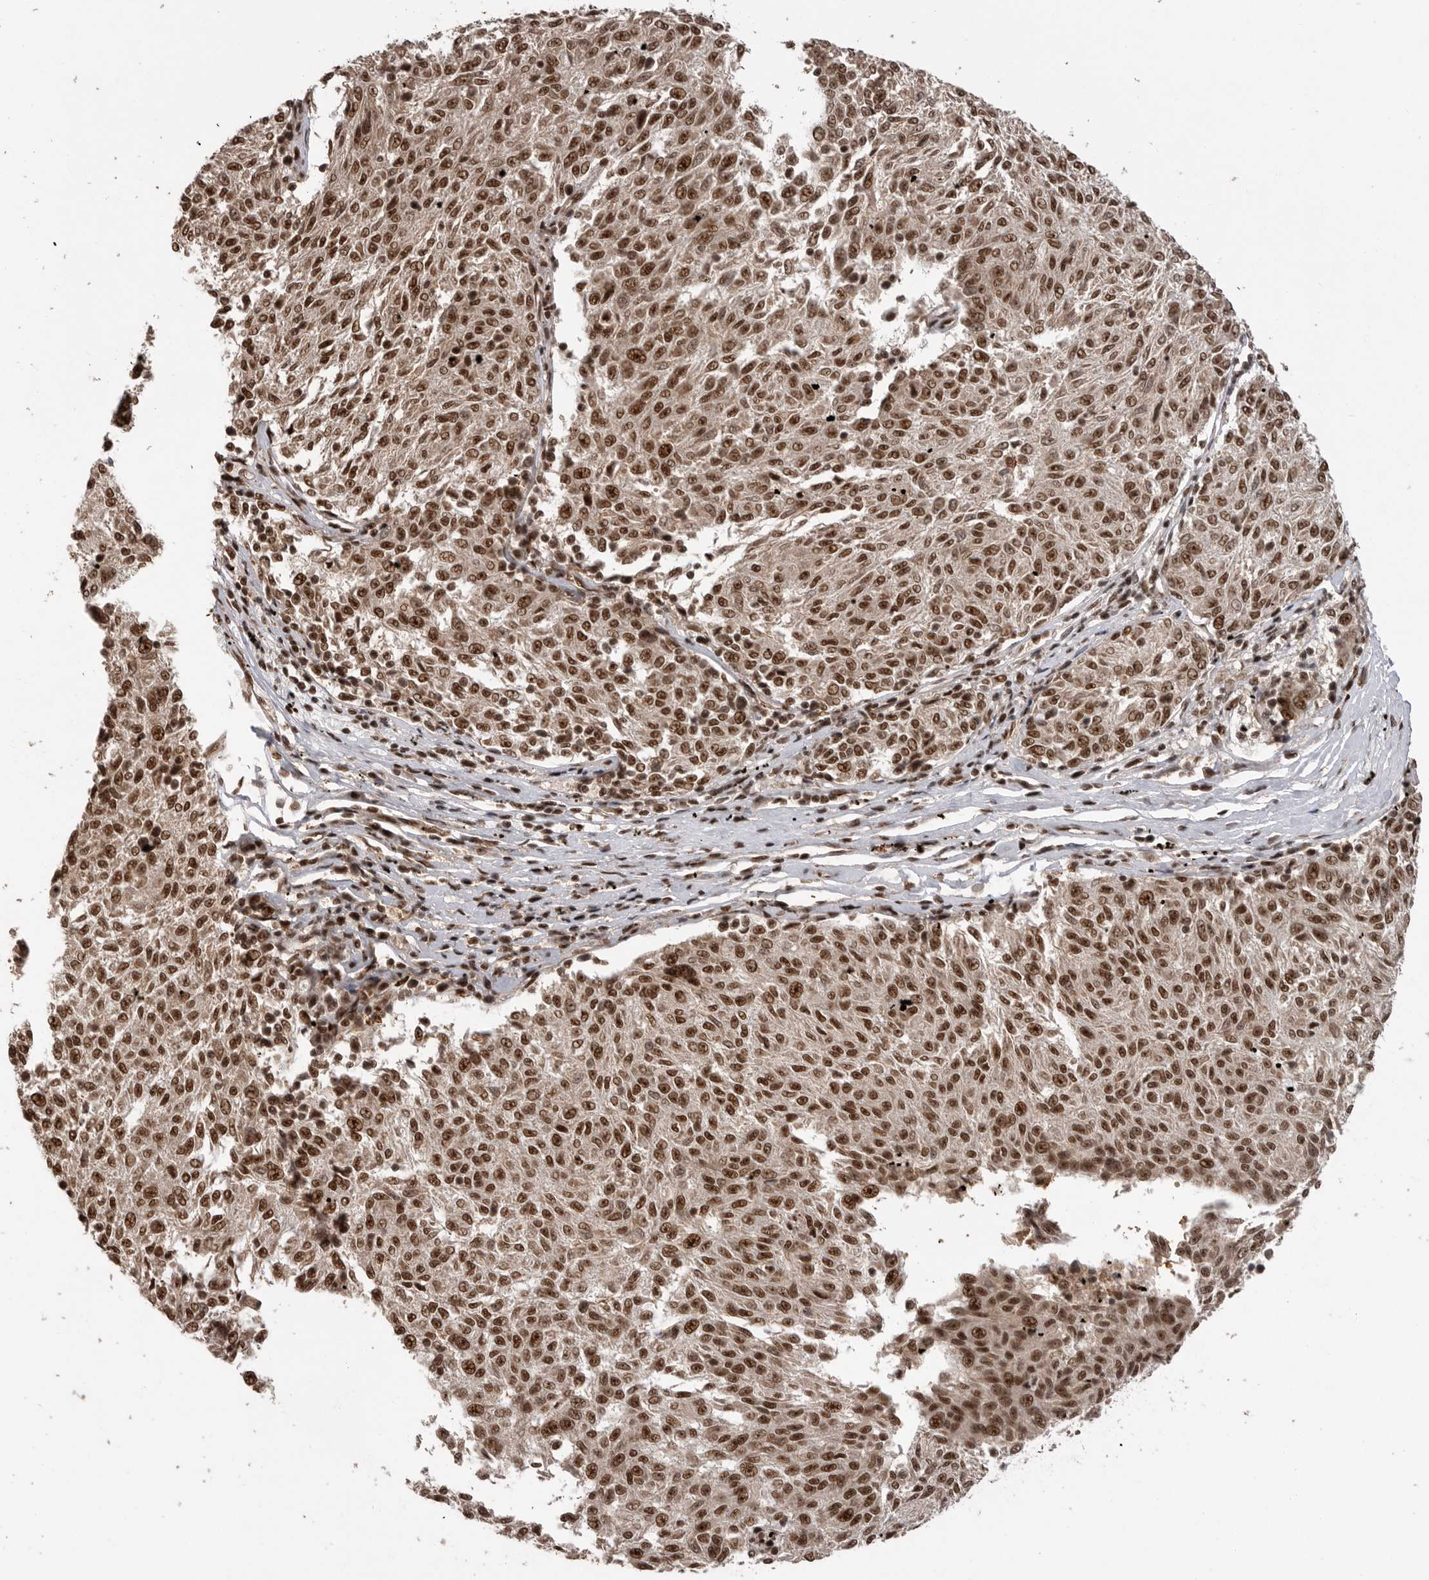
{"staining": {"intensity": "moderate", "quantity": ">75%", "location": "nuclear"}, "tissue": "melanoma", "cell_type": "Tumor cells", "image_type": "cancer", "snomed": [{"axis": "morphology", "description": "Malignant melanoma, NOS"}, {"axis": "topography", "description": "Skin"}], "caption": "The micrograph demonstrates a brown stain indicating the presence of a protein in the nuclear of tumor cells in melanoma. Nuclei are stained in blue.", "gene": "PPP1R8", "patient": {"sex": "female", "age": 72}}